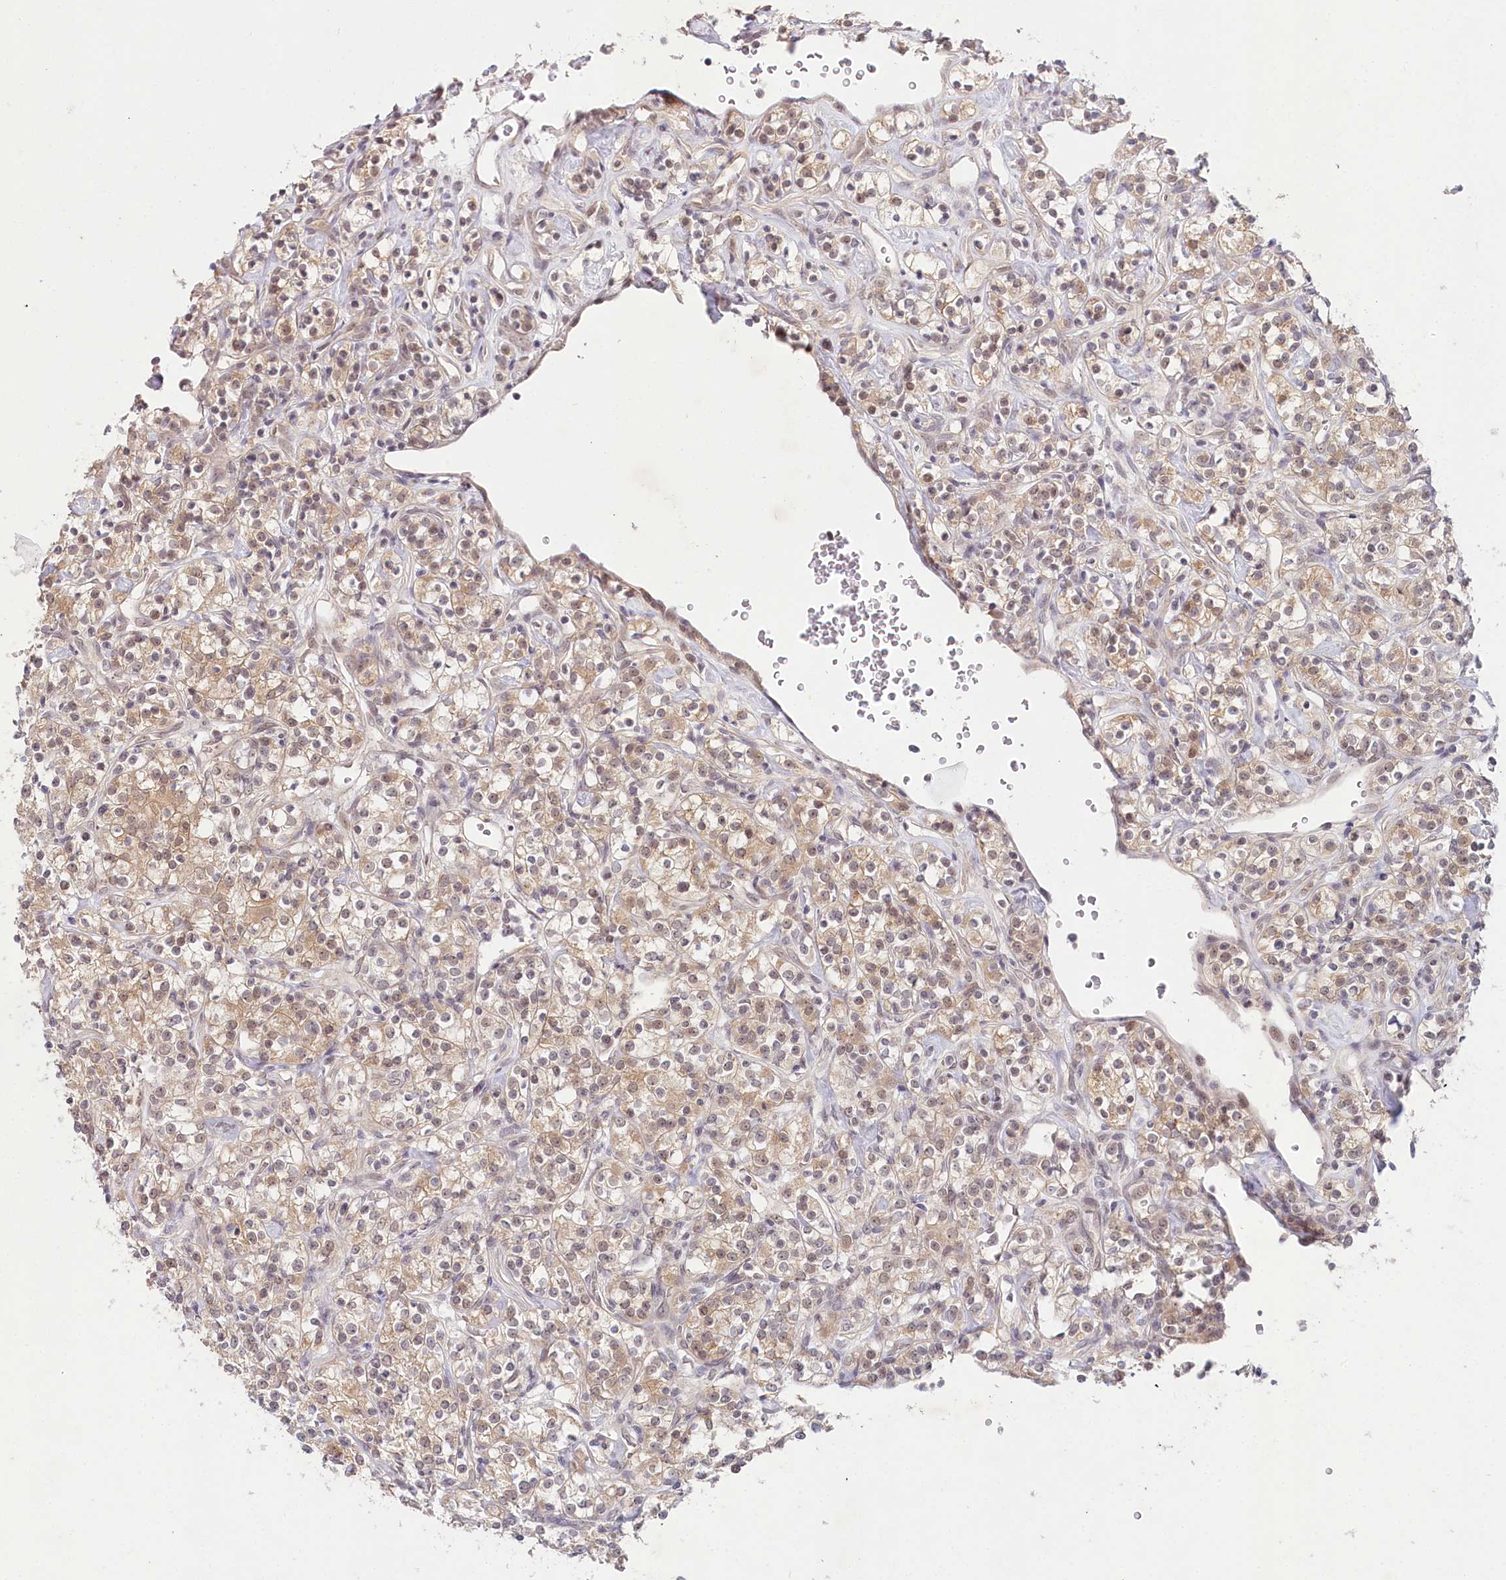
{"staining": {"intensity": "moderate", "quantity": ">75%", "location": "cytoplasmic/membranous,nuclear"}, "tissue": "renal cancer", "cell_type": "Tumor cells", "image_type": "cancer", "snomed": [{"axis": "morphology", "description": "Adenocarcinoma, NOS"}, {"axis": "topography", "description": "Kidney"}], "caption": "Human renal cancer stained for a protein (brown) shows moderate cytoplasmic/membranous and nuclear positive staining in approximately >75% of tumor cells.", "gene": "AMTN", "patient": {"sex": "male", "age": 77}}